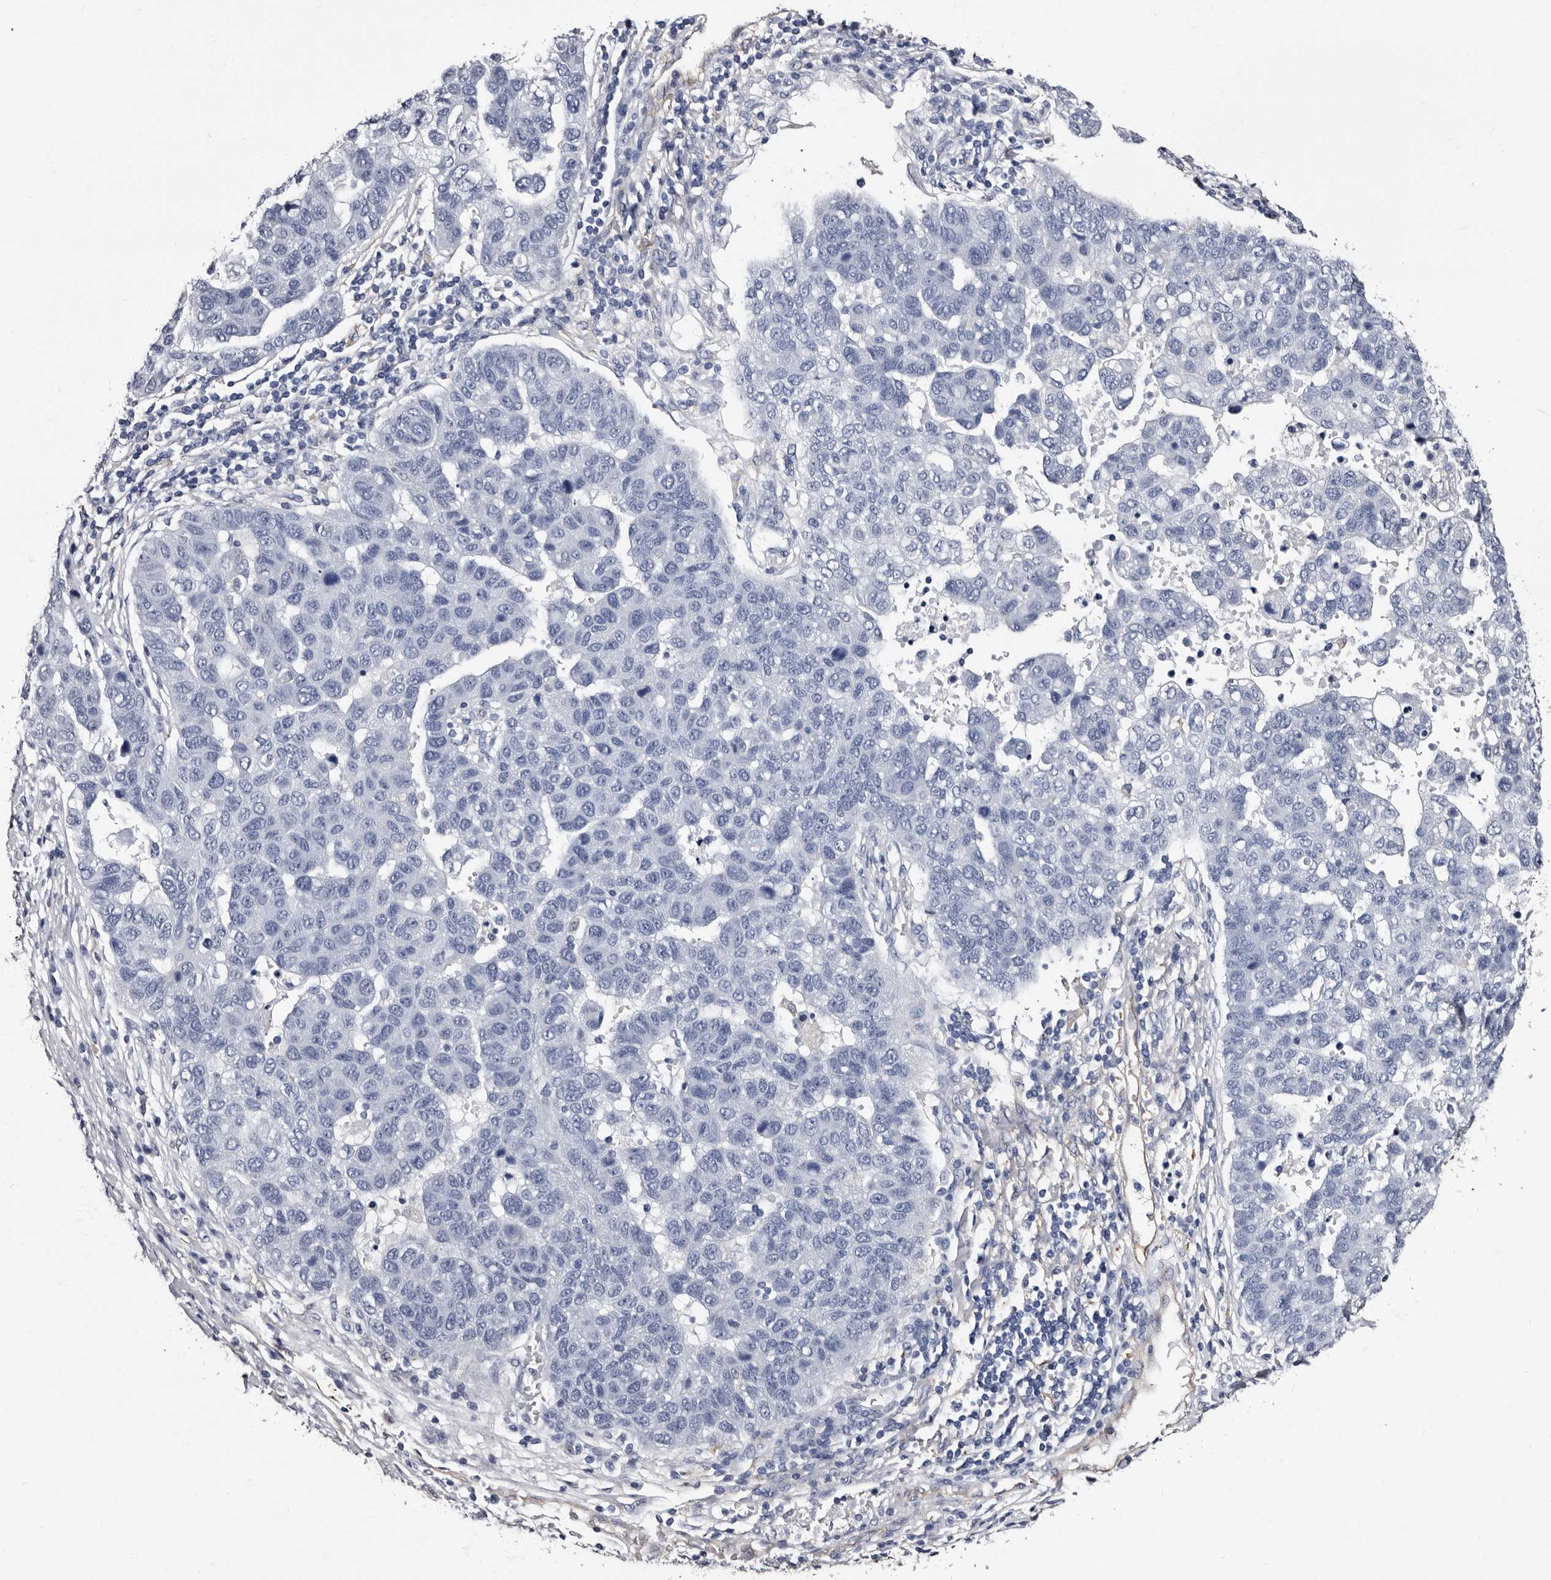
{"staining": {"intensity": "negative", "quantity": "none", "location": "none"}, "tissue": "pancreatic cancer", "cell_type": "Tumor cells", "image_type": "cancer", "snomed": [{"axis": "morphology", "description": "Adenocarcinoma, NOS"}, {"axis": "topography", "description": "Pancreas"}], "caption": "Image shows no significant protein staining in tumor cells of pancreatic cancer.", "gene": "EPB41L3", "patient": {"sex": "female", "age": 61}}